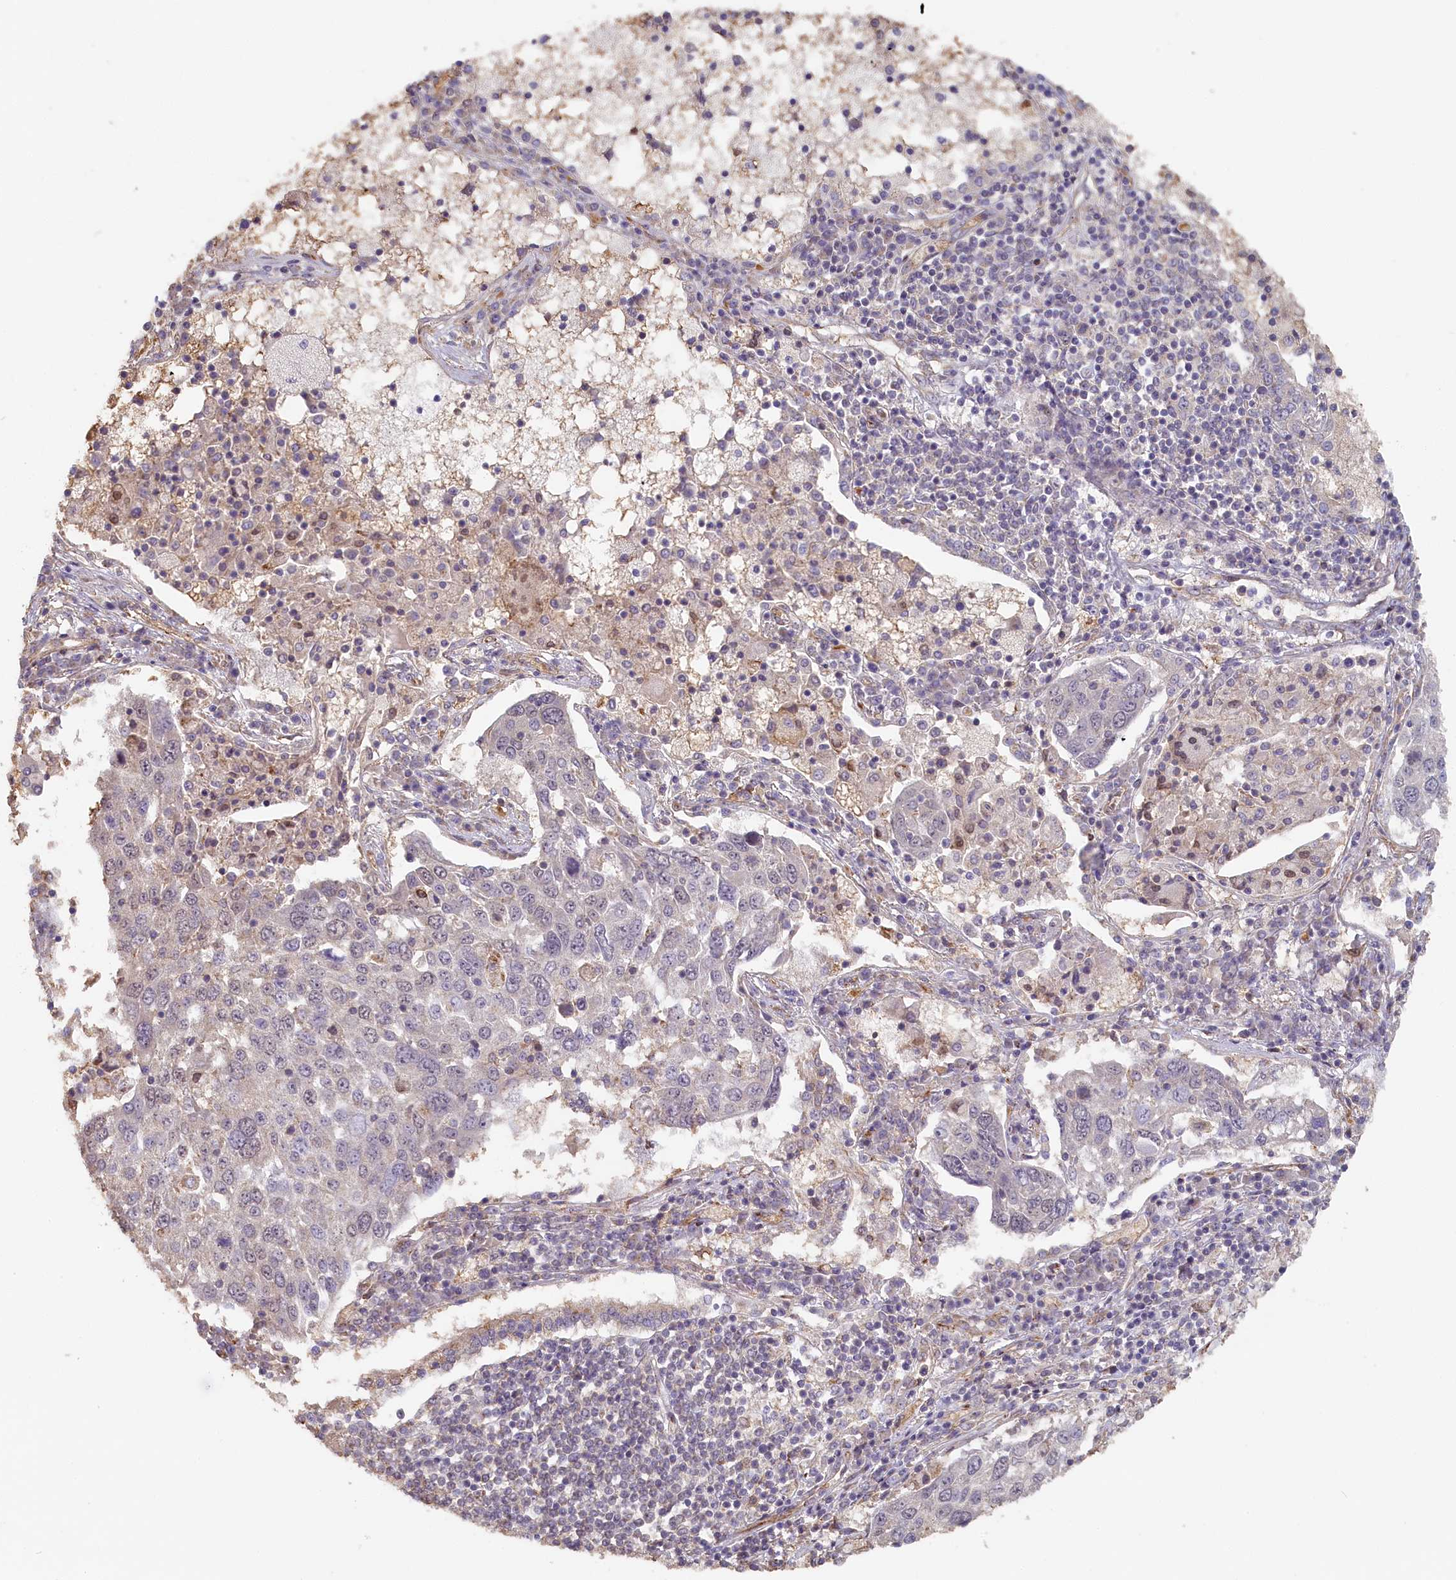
{"staining": {"intensity": "negative", "quantity": "none", "location": "none"}, "tissue": "lung cancer", "cell_type": "Tumor cells", "image_type": "cancer", "snomed": [{"axis": "morphology", "description": "Squamous cell carcinoma, NOS"}, {"axis": "topography", "description": "Lung"}], "caption": "This is an immunohistochemistry micrograph of human squamous cell carcinoma (lung). There is no expression in tumor cells.", "gene": "STX16", "patient": {"sex": "male", "age": 65}}